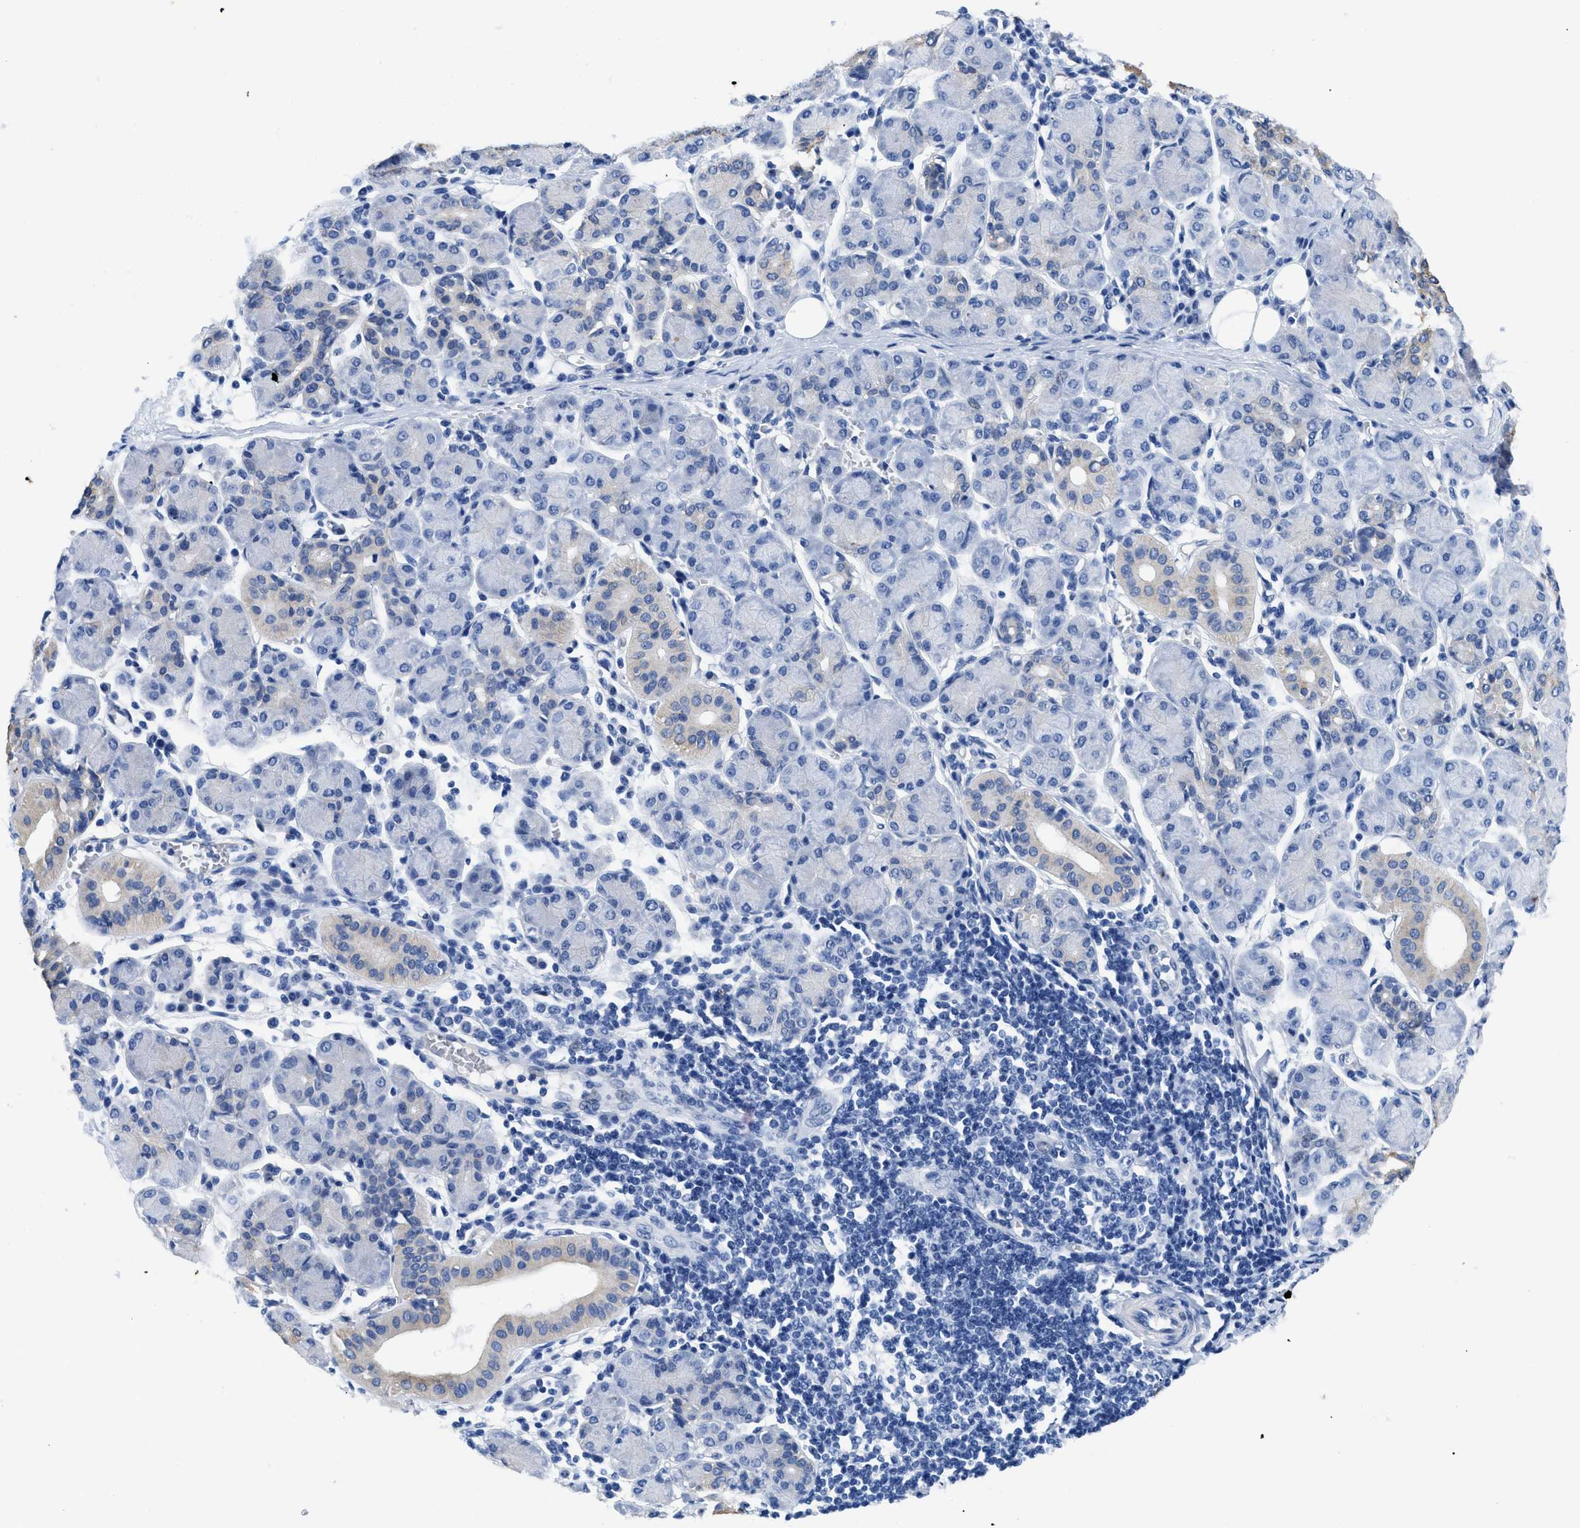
{"staining": {"intensity": "strong", "quantity": "<25%", "location": "cytoplasmic/membranous"}, "tissue": "salivary gland", "cell_type": "Glandular cells", "image_type": "normal", "snomed": [{"axis": "morphology", "description": "Normal tissue, NOS"}, {"axis": "morphology", "description": "Inflammation, NOS"}, {"axis": "topography", "description": "Lymph node"}, {"axis": "topography", "description": "Salivary gland"}], "caption": "IHC histopathology image of benign salivary gland: human salivary gland stained using immunohistochemistry demonstrates medium levels of strong protein expression localized specifically in the cytoplasmic/membranous of glandular cells, appearing as a cytoplasmic/membranous brown color.", "gene": "TMEM68", "patient": {"sex": "male", "age": 3}}